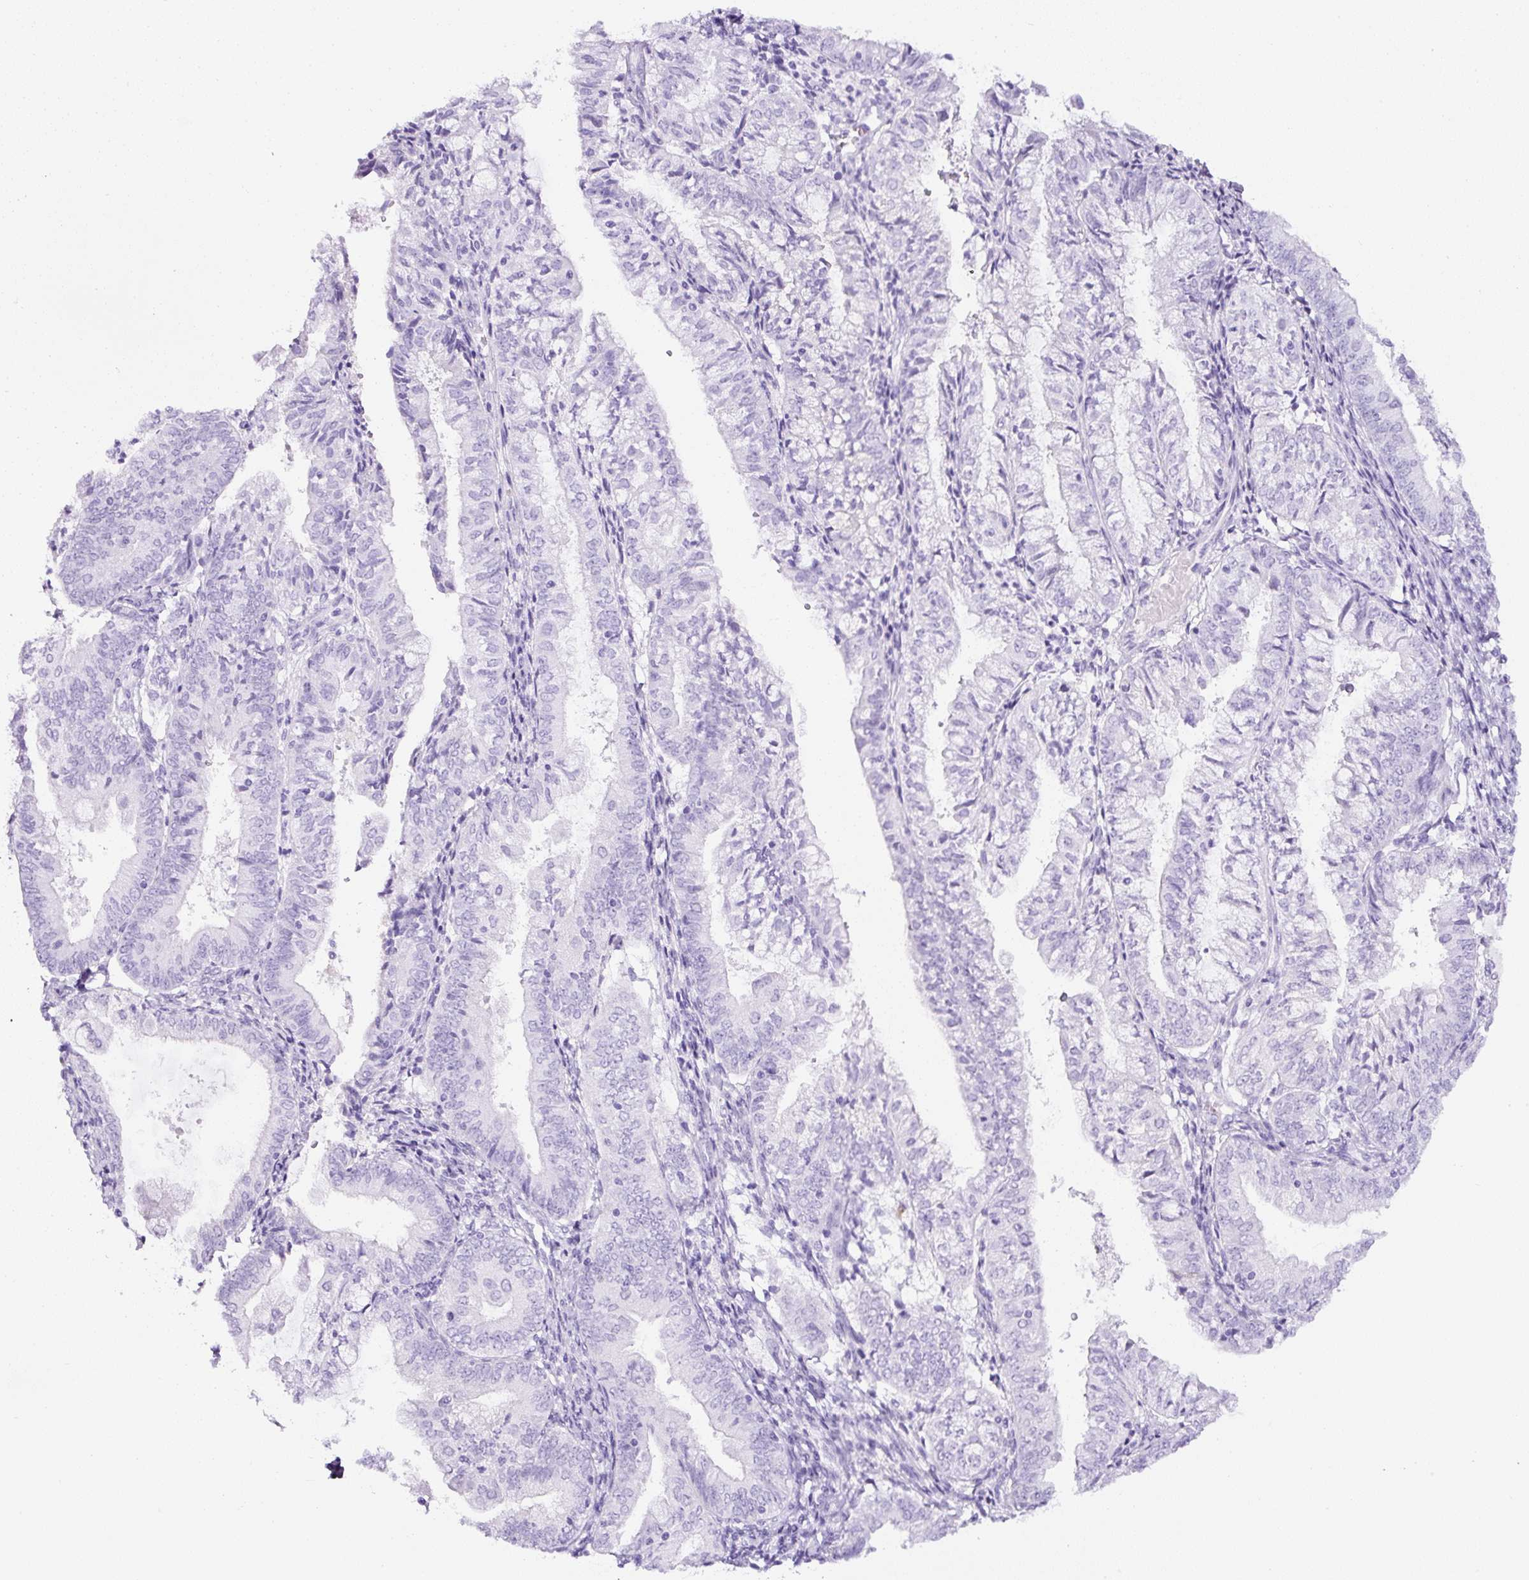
{"staining": {"intensity": "negative", "quantity": "none", "location": "none"}, "tissue": "endometrial cancer", "cell_type": "Tumor cells", "image_type": "cancer", "snomed": [{"axis": "morphology", "description": "Adenocarcinoma, NOS"}, {"axis": "topography", "description": "Endometrium"}], "caption": "Adenocarcinoma (endometrial) was stained to show a protein in brown. There is no significant staining in tumor cells. The staining was performed using DAB to visualize the protein expression in brown, while the nuclei were stained in blue with hematoxylin (Magnification: 20x).", "gene": "TMEM200B", "patient": {"sex": "female", "age": 55}}